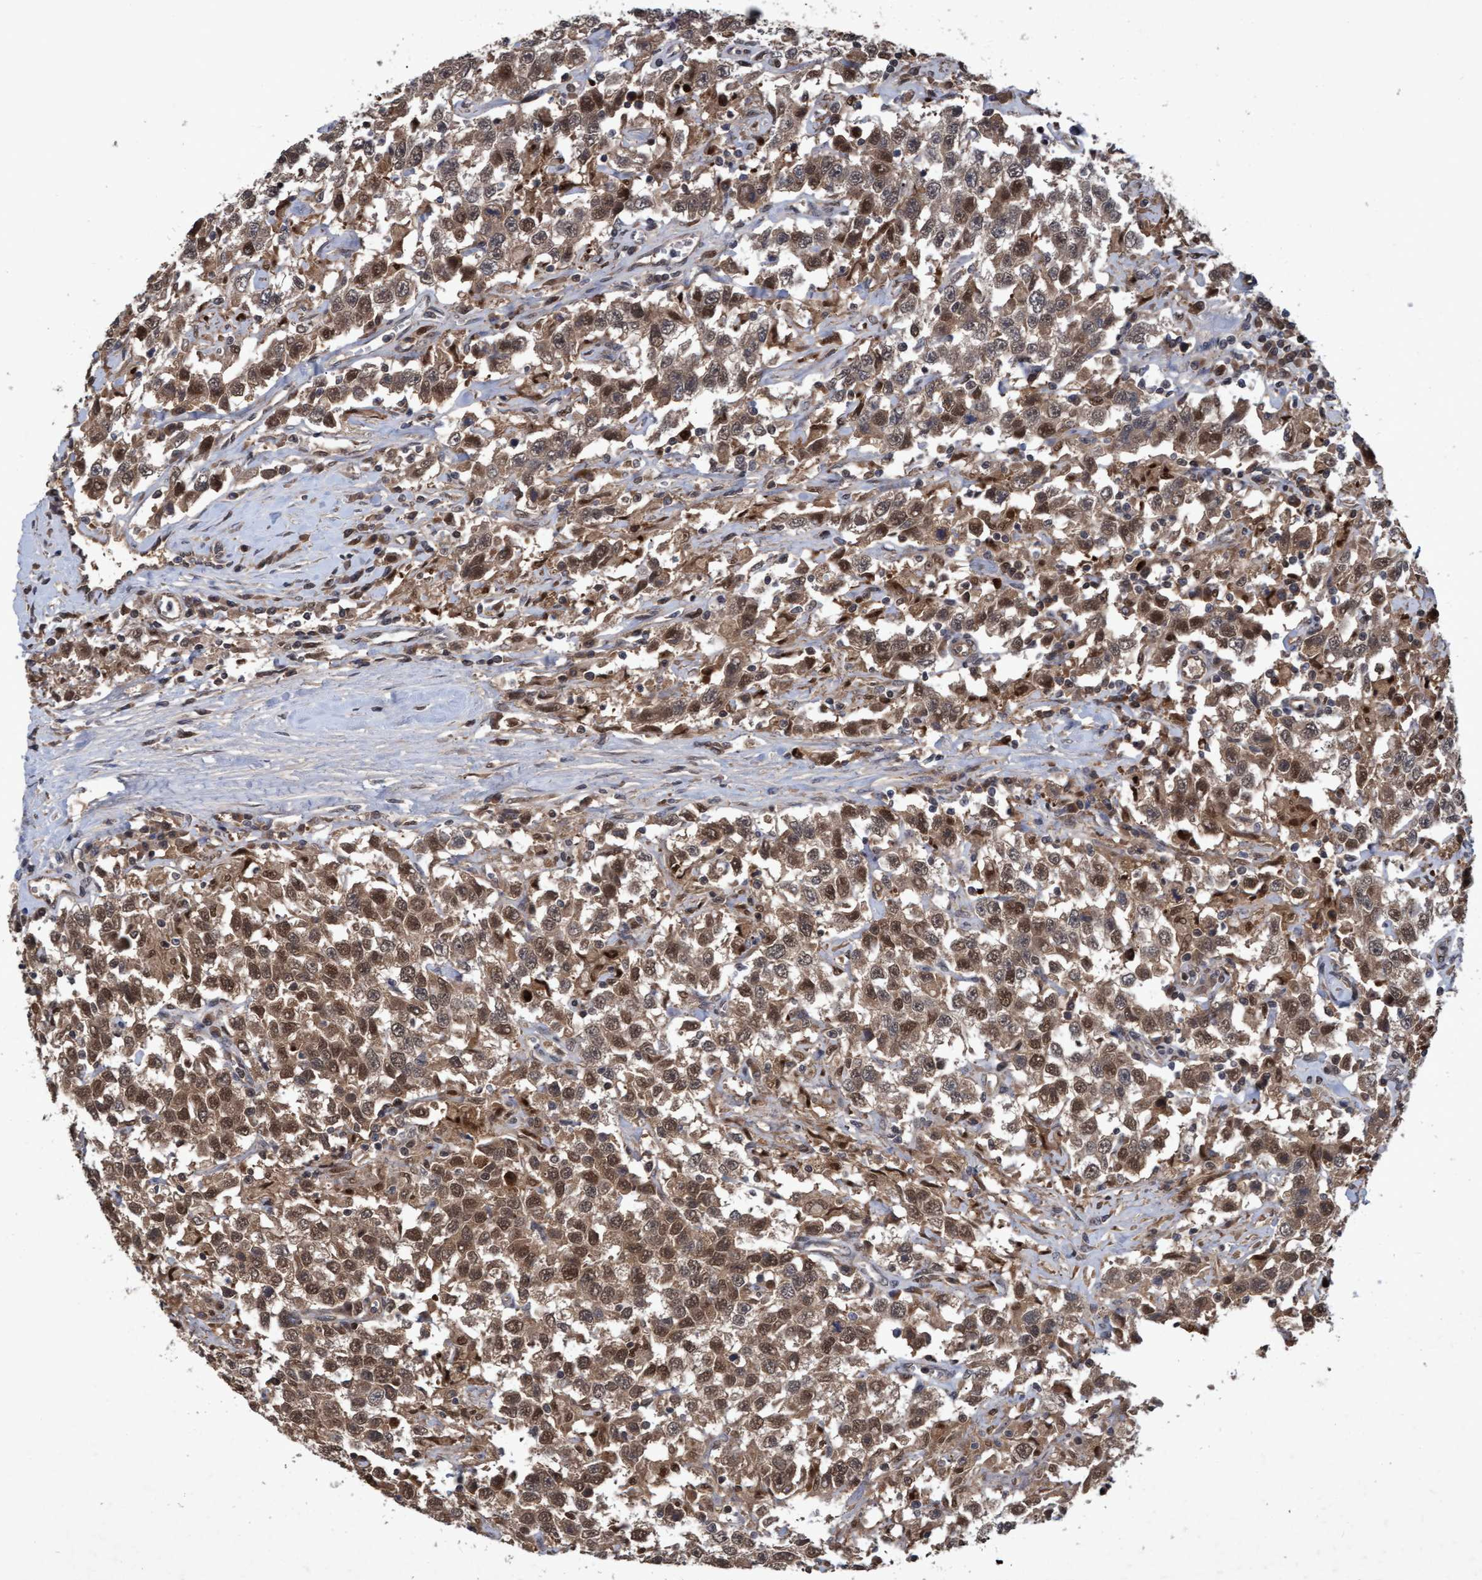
{"staining": {"intensity": "moderate", "quantity": ">75%", "location": "cytoplasmic/membranous,nuclear"}, "tissue": "testis cancer", "cell_type": "Tumor cells", "image_type": "cancer", "snomed": [{"axis": "morphology", "description": "Seminoma, NOS"}, {"axis": "topography", "description": "Testis"}], "caption": "Seminoma (testis) was stained to show a protein in brown. There is medium levels of moderate cytoplasmic/membranous and nuclear staining in approximately >75% of tumor cells. The protein is shown in brown color, while the nuclei are stained blue.", "gene": "PSMB6", "patient": {"sex": "male", "age": 41}}